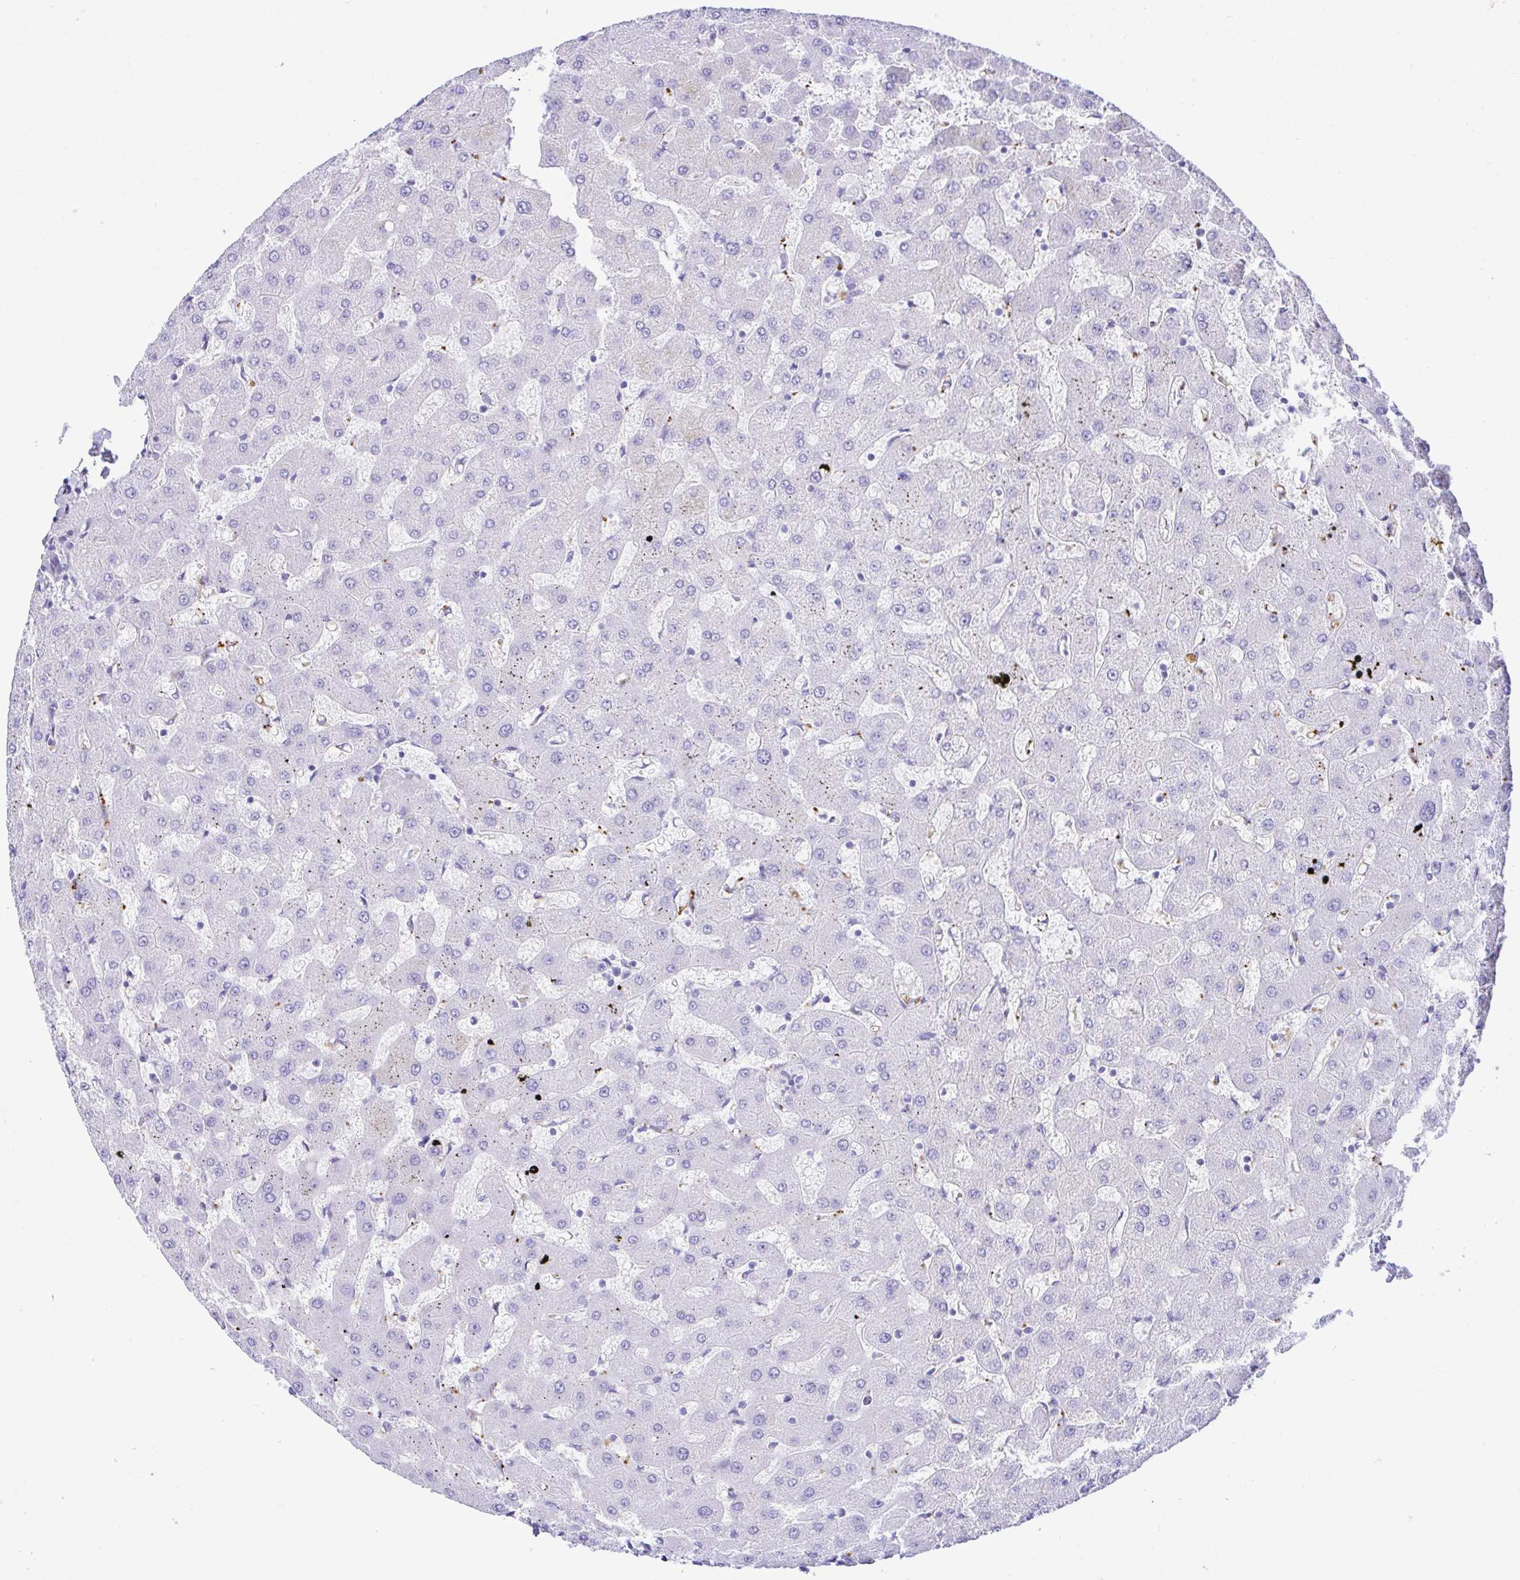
{"staining": {"intensity": "negative", "quantity": "none", "location": "none"}, "tissue": "liver", "cell_type": "Cholangiocytes", "image_type": "normal", "snomed": [{"axis": "morphology", "description": "Normal tissue, NOS"}, {"axis": "topography", "description": "Liver"}], "caption": "Immunohistochemistry (IHC) image of benign human liver stained for a protein (brown), which reveals no positivity in cholangiocytes. (DAB (3,3'-diaminobenzidine) IHC visualized using brightfield microscopy, high magnification).", "gene": "SELENOV", "patient": {"sex": "female", "age": 63}}